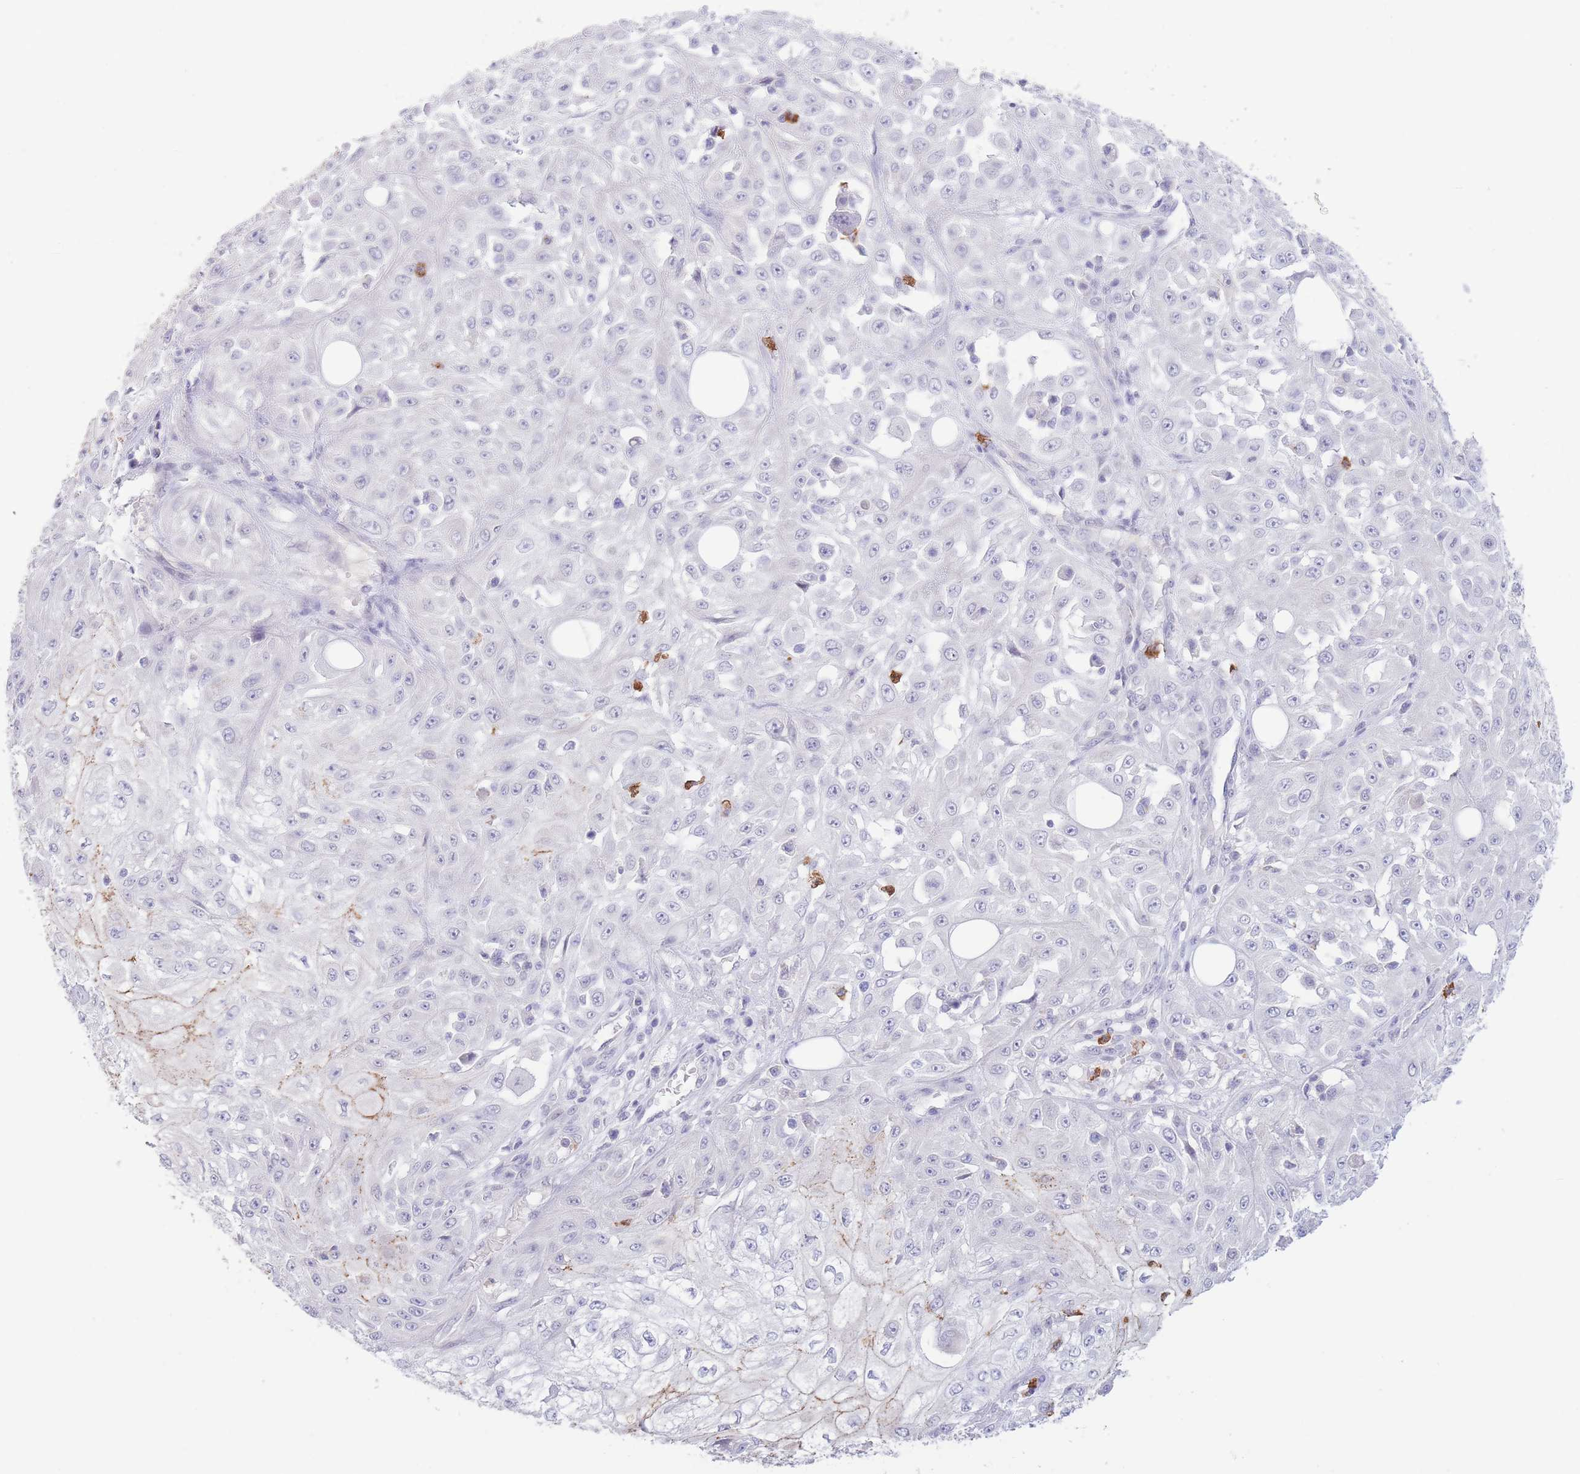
{"staining": {"intensity": "negative", "quantity": "none", "location": "none"}, "tissue": "skin cancer", "cell_type": "Tumor cells", "image_type": "cancer", "snomed": [{"axis": "morphology", "description": "Squamous cell carcinoma, NOS"}, {"axis": "morphology", "description": "Squamous cell carcinoma, metastatic, NOS"}, {"axis": "topography", "description": "Skin"}, {"axis": "topography", "description": "Lymph node"}], "caption": "There is no significant positivity in tumor cells of skin cancer (metastatic squamous cell carcinoma).", "gene": "LCLAT1", "patient": {"sex": "male", "age": 75}}